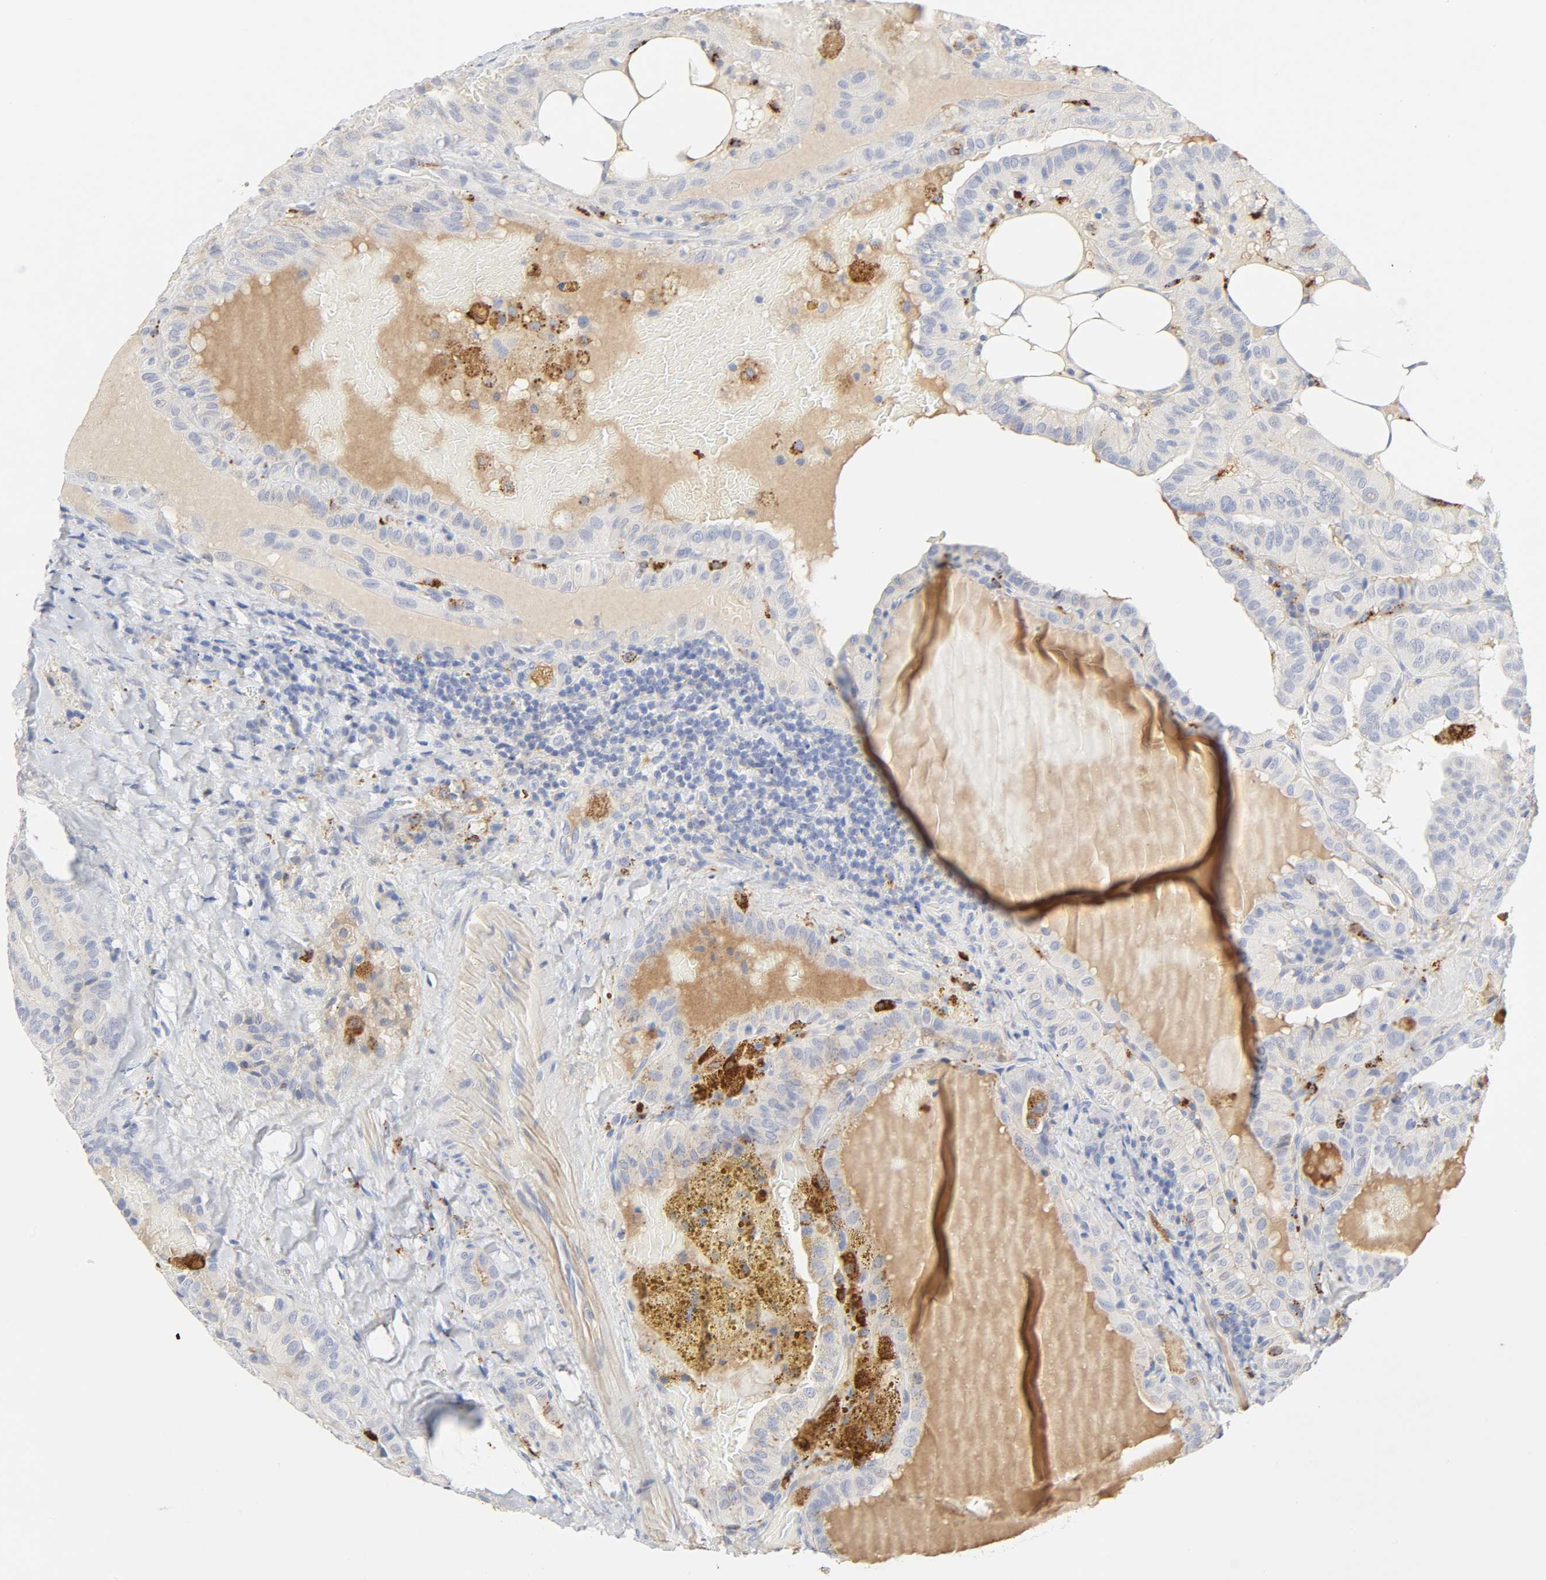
{"staining": {"intensity": "moderate", "quantity": "<25%", "location": "cytoplasmic/membranous"}, "tissue": "thyroid cancer", "cell_type": "Tumor cells", "image_type": "cancer", "snomed": [{"axis": "morphology", "description": "Papillary adenocarcinoma, NOS"}, {"axis": "topography", "description": "Thyroid gland"}], "caption": "Thyroid papillary adenocarcinoma was stained to show a protein in brown. There is low levels of moderate cytoplasmic/membranous staining in about <25% of tumor cells. Ihc stains the protein in brown and the nuclei are stained blue.", "gene": "MAGEB17", "patient": {"sex": "male", "age": 77}}